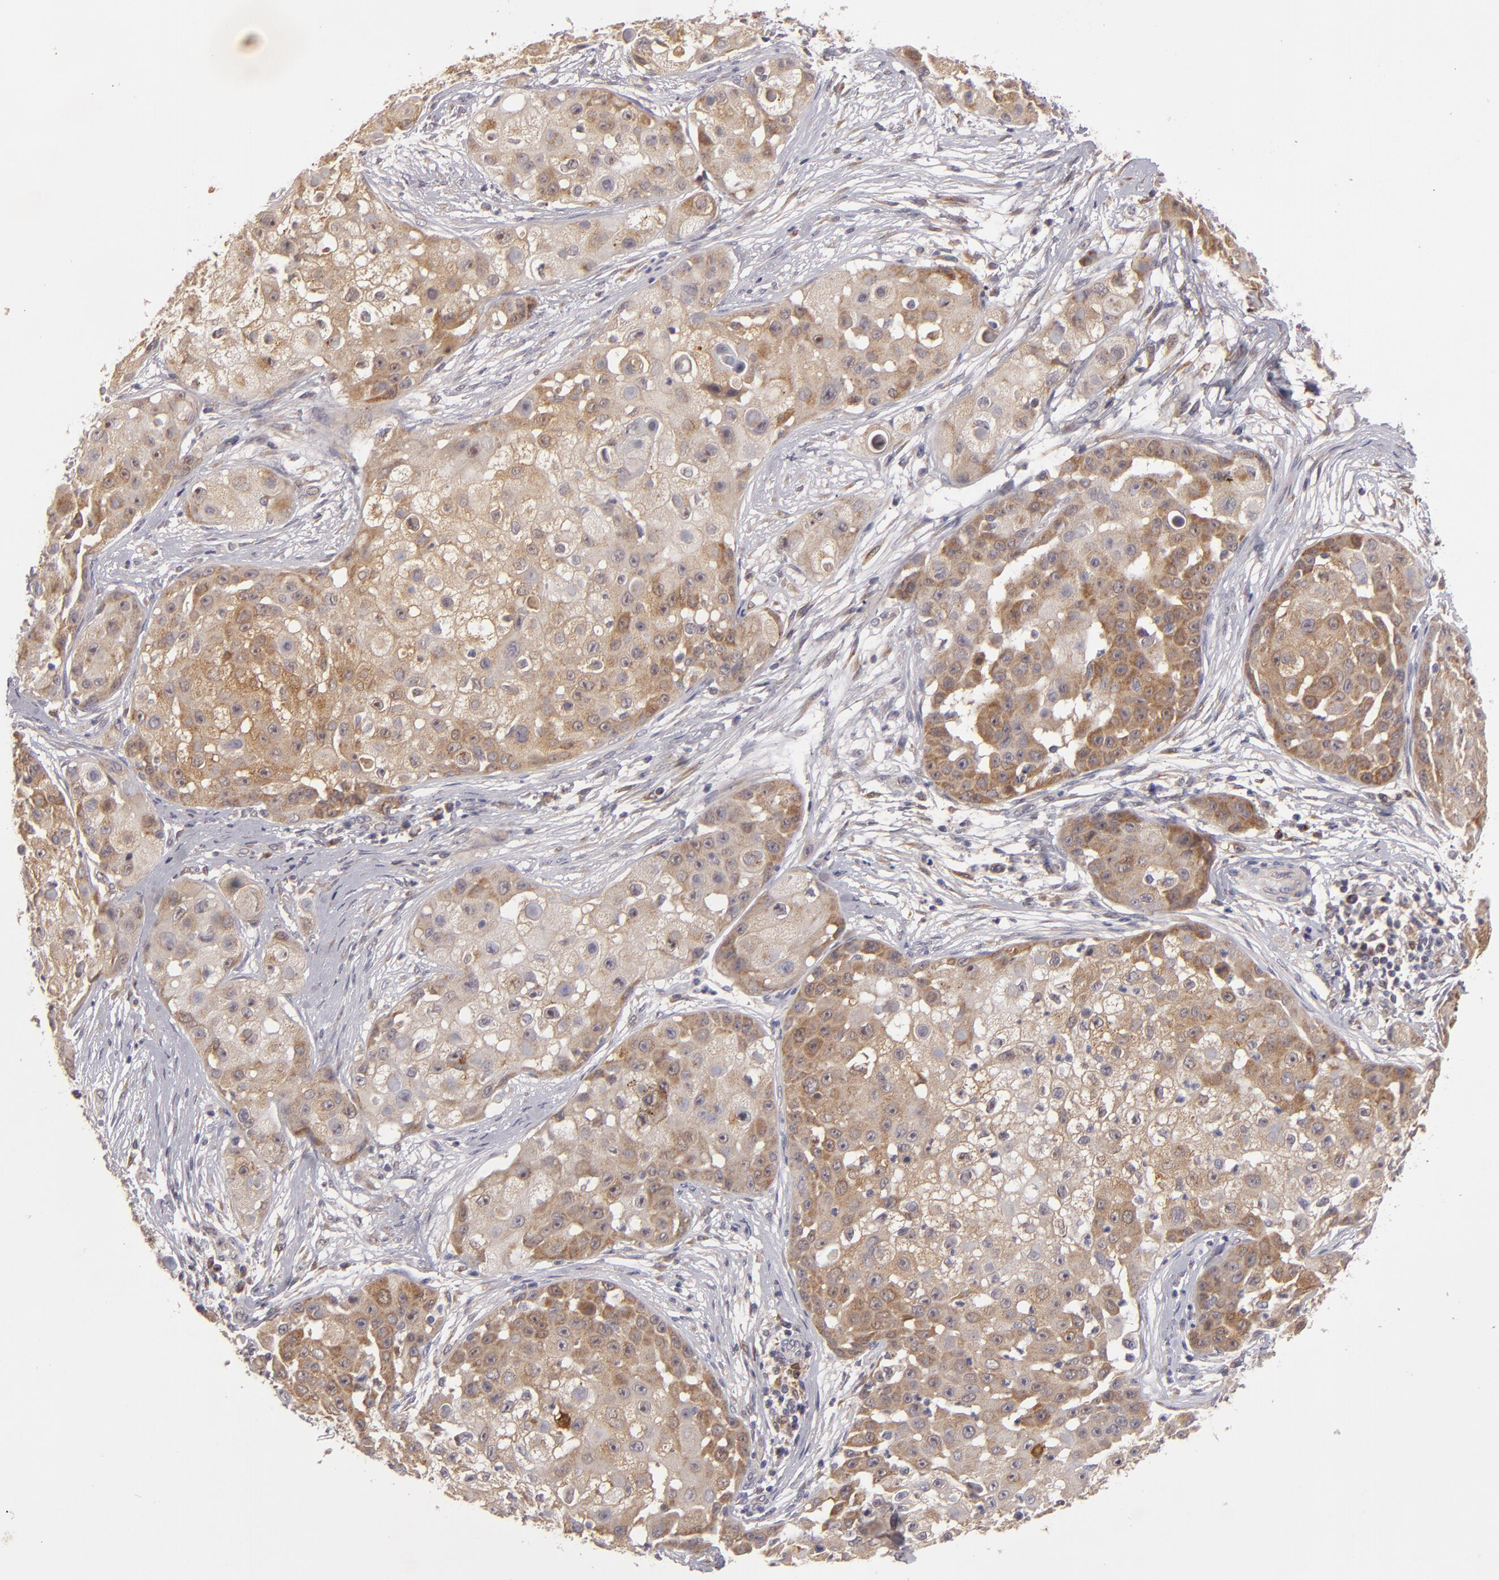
{"staining": {"intensity": "weak", "quantity": ">75%", "location": "cytoplasmic/membranous"}, "tissue": "skin cancer", "cell_type": "Tumor cells", "image_type": "cancer", "snomed": [{"axis": "morphology", "description": "Squamous cell carcinoma, NOS"}, {"axis": "topography", "description": "Skin"}], "caption": "Human skin cancer (squamous cell carcinoma) stained with a brown dye exhibits weak cytoplasmic/membranous positive staining in about >75% of tumor cells.", "gene": "SH2D4A", "patient": {"sex": "female", "age": 57}}